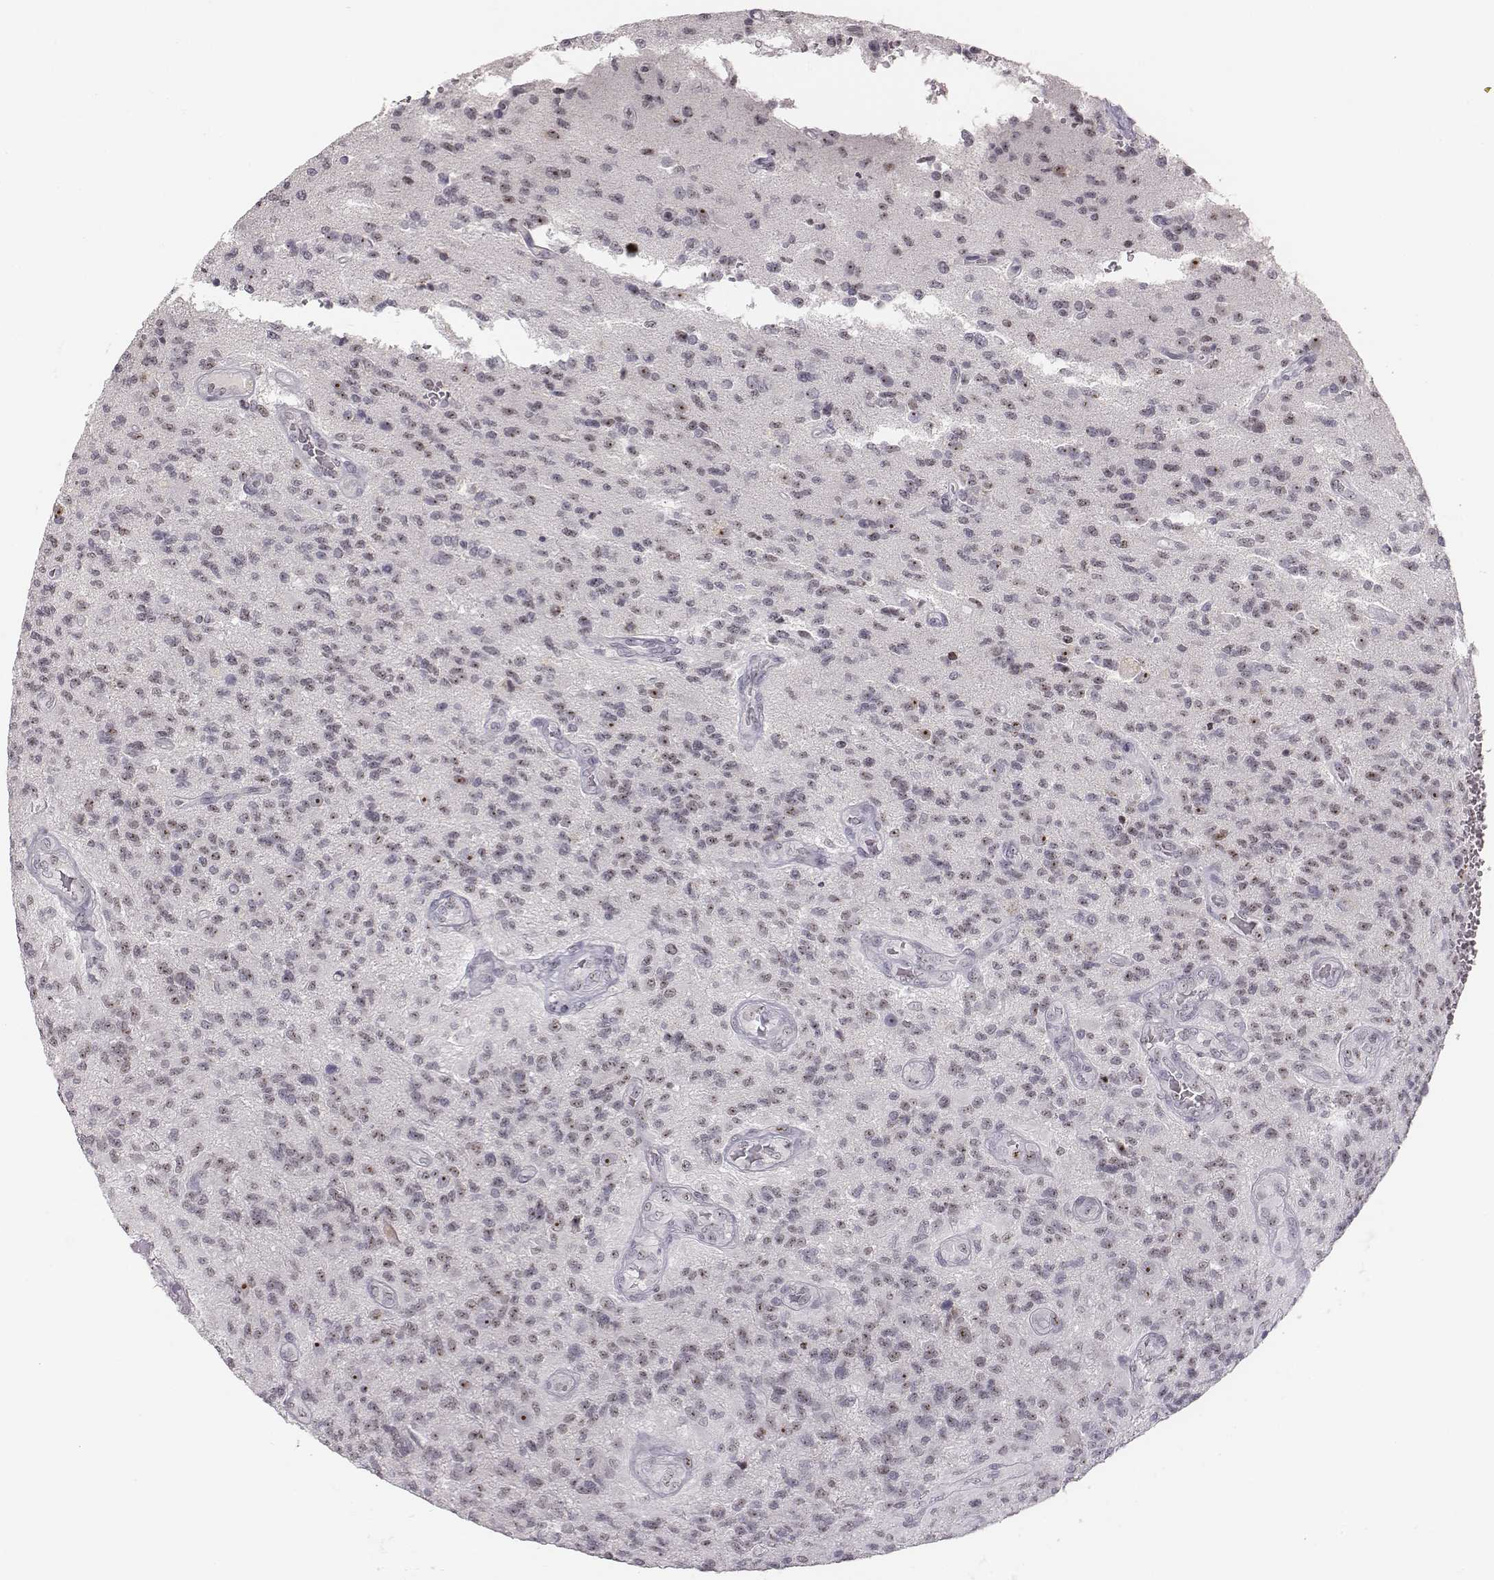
{"staining": {"intensity": "moderate", "quantity": "25%-75%", "location": "nuclear"}, "tissue": "glioma", "cell_type": "Tumor cells", "image_type": "cancer", "snomed": [{"axis": "morphology", "description": "Glioma, malignant, High grade"}, {"axis": "topography", "description": "Brain"}], "caption": "This micrograph shows immunohistochemistry (IHC) staining of human glioma, with medium moderate nuclear positivity in approximately 25%-75% of tumor cells.", "gene": "NIFK", "patient": {"sex": "male", "age": 56}}